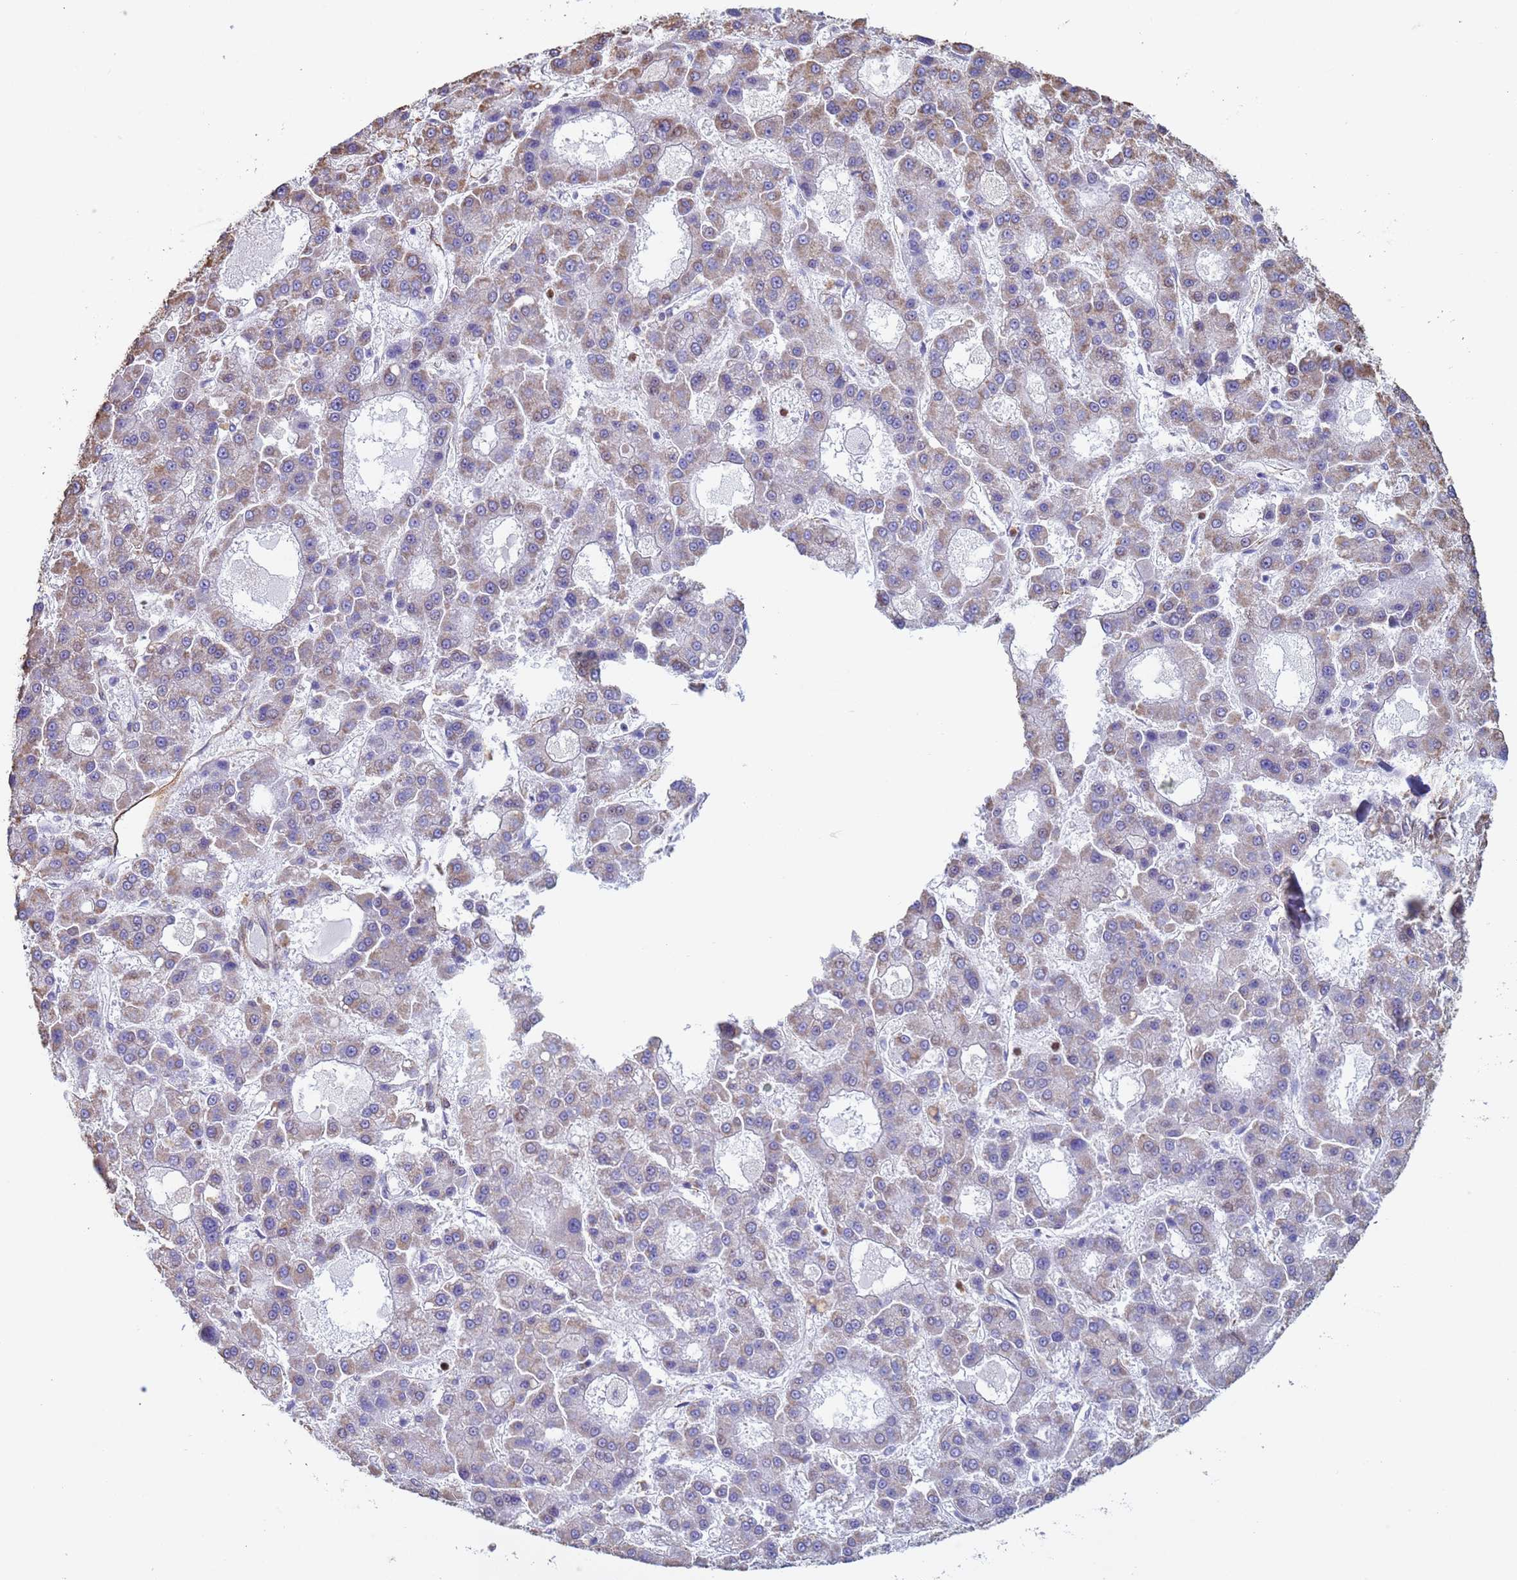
{"staining": {"intensity": "weak", "quantity": "25%-75%", "location": "cytoplasmic/membranous"}, "tissue": "liver cancer", "cell_type": "Tumor cells", "image_type": "cancer", "snomed": [{"axis": "morphology", "description": "Carcinoma, Hepatocellular, NOS"}, {"axis": "topography", "description": "Liver"}], "caption": "This image demonstrates IHC staining of human hepatocellular carcinoma (liver), with low weak cytoplasmic/membranous positivity in about 25%-75% of tumor cells.", "gene": "GASK1A", "patient": {"sex": "male", "age": 70}}